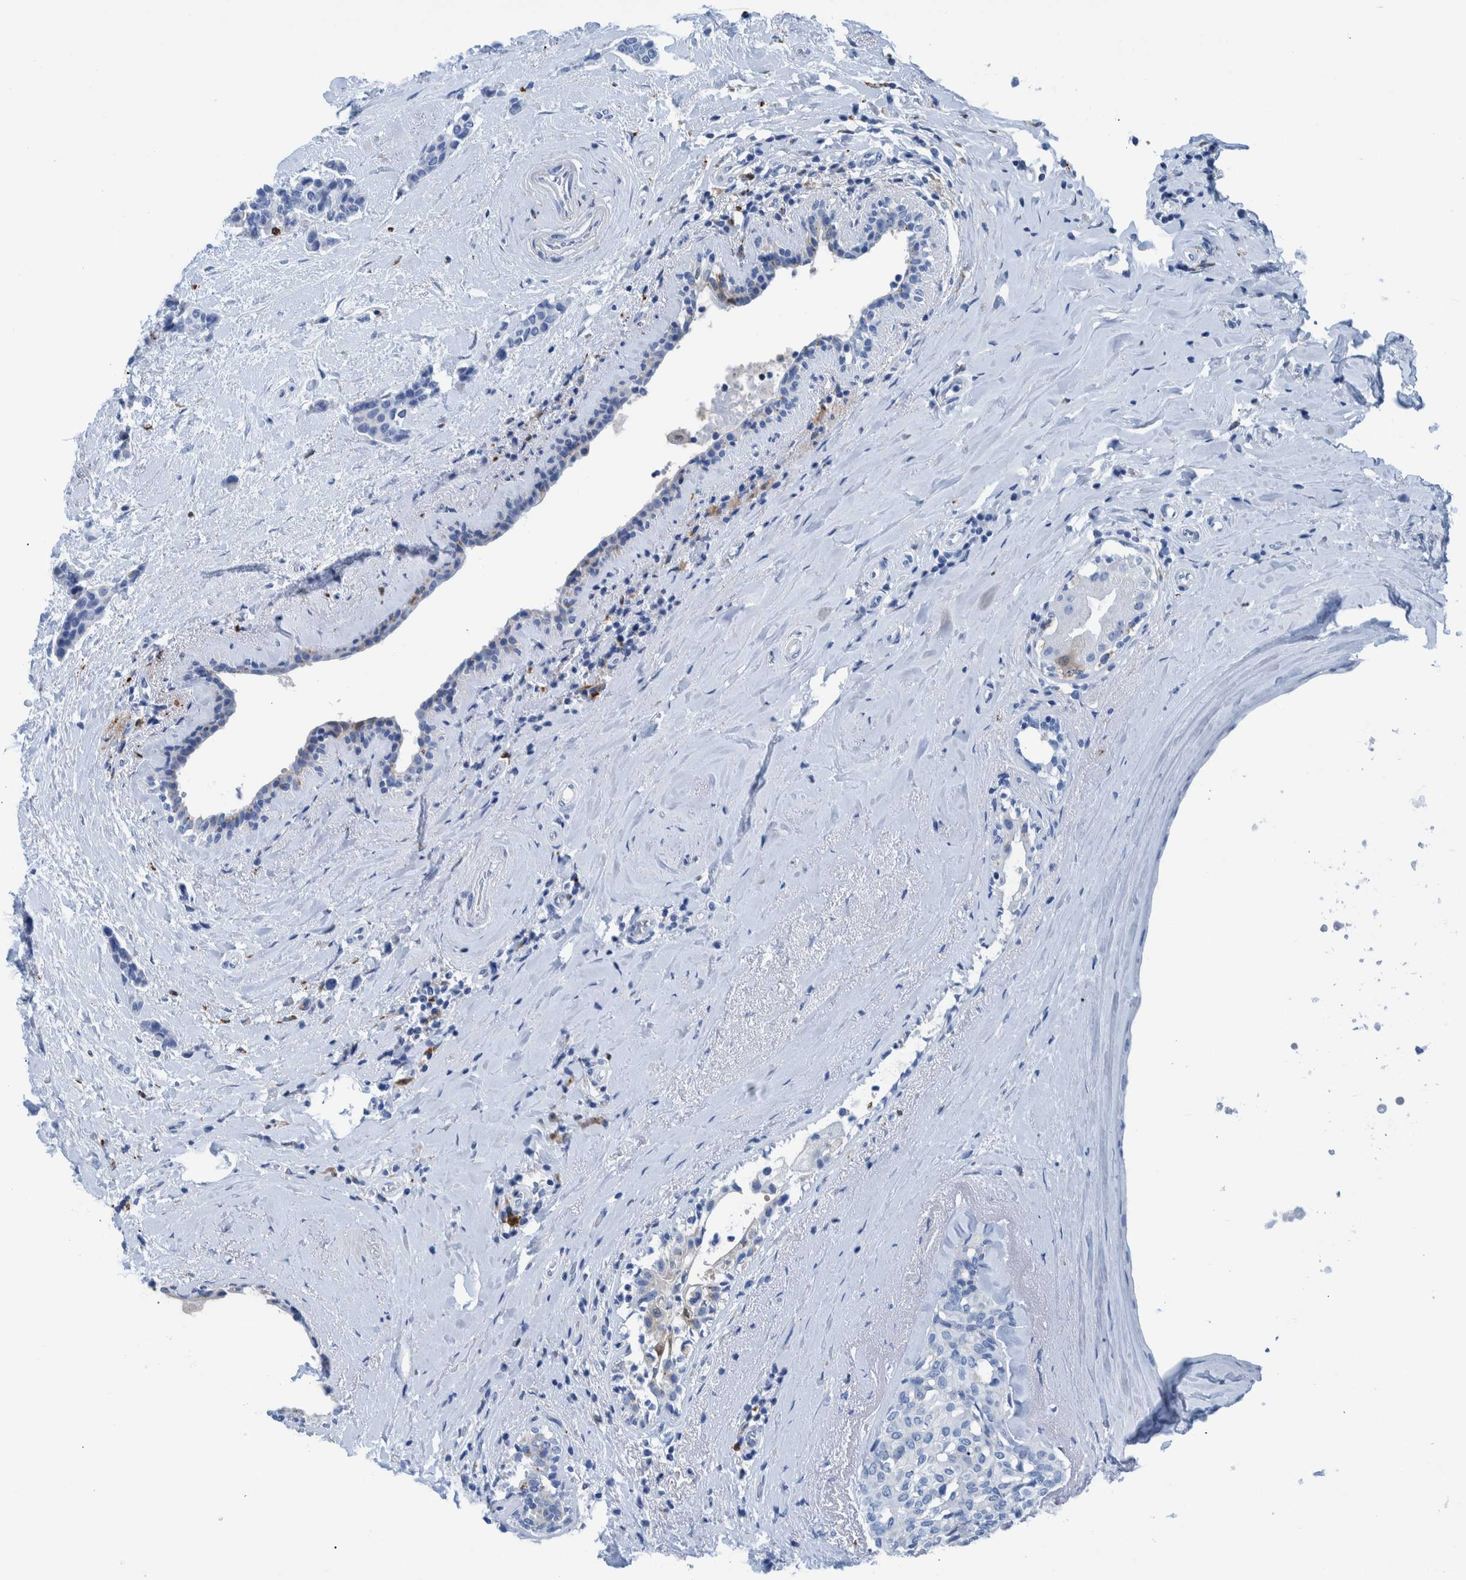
{"staining": {"intensity": "negative", "quantity": "none", "location": "none"}, "tissue": "breast cancer", "cell_type": "Tumor cells", "image_type": "cancer", "snomed": [{"axis": "morphology", "description": "Duct carcinoma"}, {"axis": "topography", "description": "Breast"}], "caption": "Protein analysis of breast intraductal carcinoma displays no significant staining in tumor cells. (DAB immunohistochemistry (IHC) with hematoxylin counter stain).", "gene": "IDO1", "patient": {"sex": "female", "age": 55}}